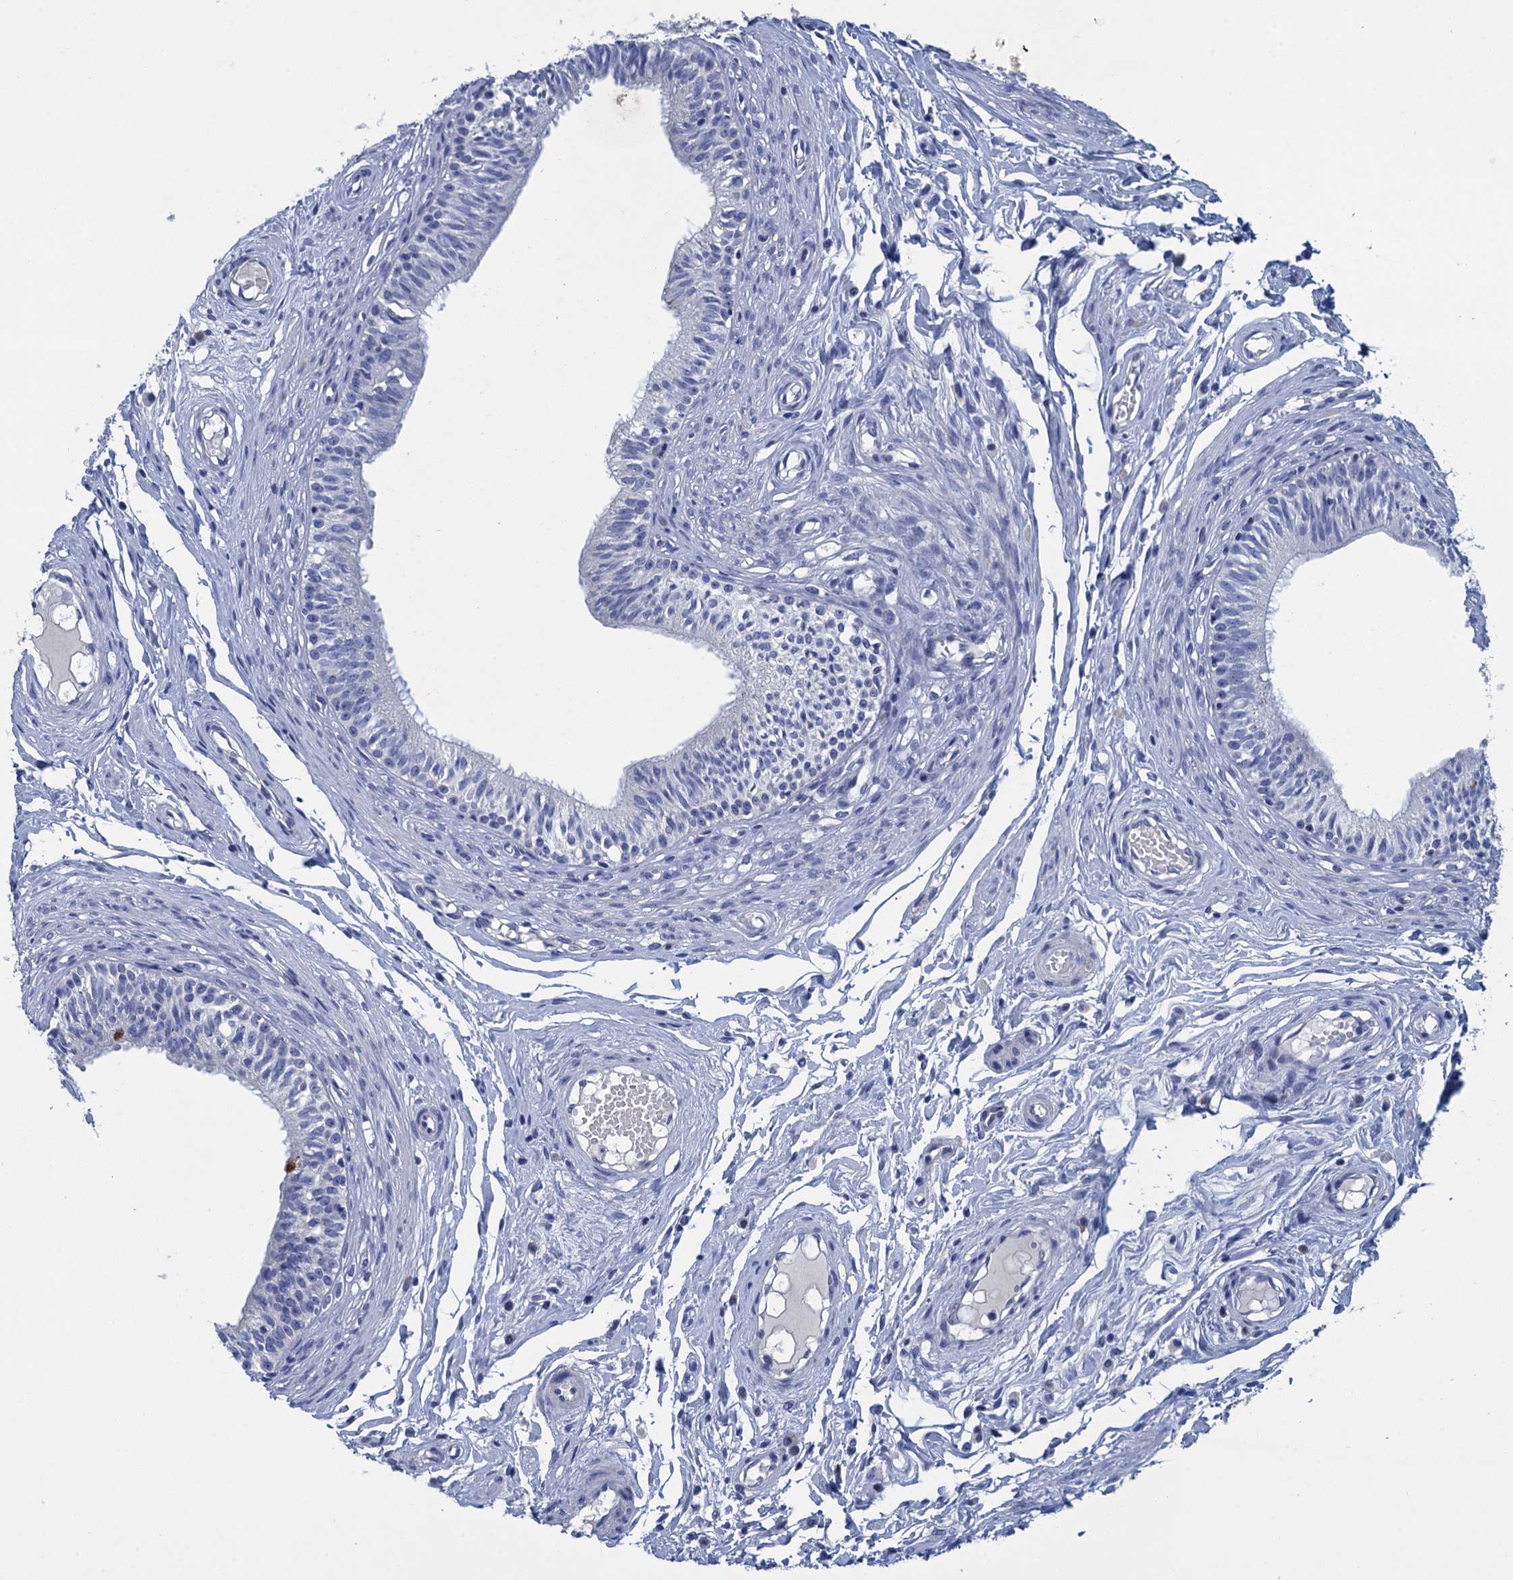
{"staining": {"intensity": "negative", "quantity": "none", "location": "none"}, "tissue": "epididymis", "cell_type": "Glandular cells", "image_type": "normal", "snomed": [{"axis": "morphology", "description": "Normal tissue, NOS"}, {"axis": "topography", "description": "Epididymis, spermatic cord, NOS"}], "caption": "Image shows no significant protein expression in glandular cells of unremarkable epididymis. (DAB IHC, high magnification).", "gene": "SCEL", "patient": {"sex": "male", "age": 22}}